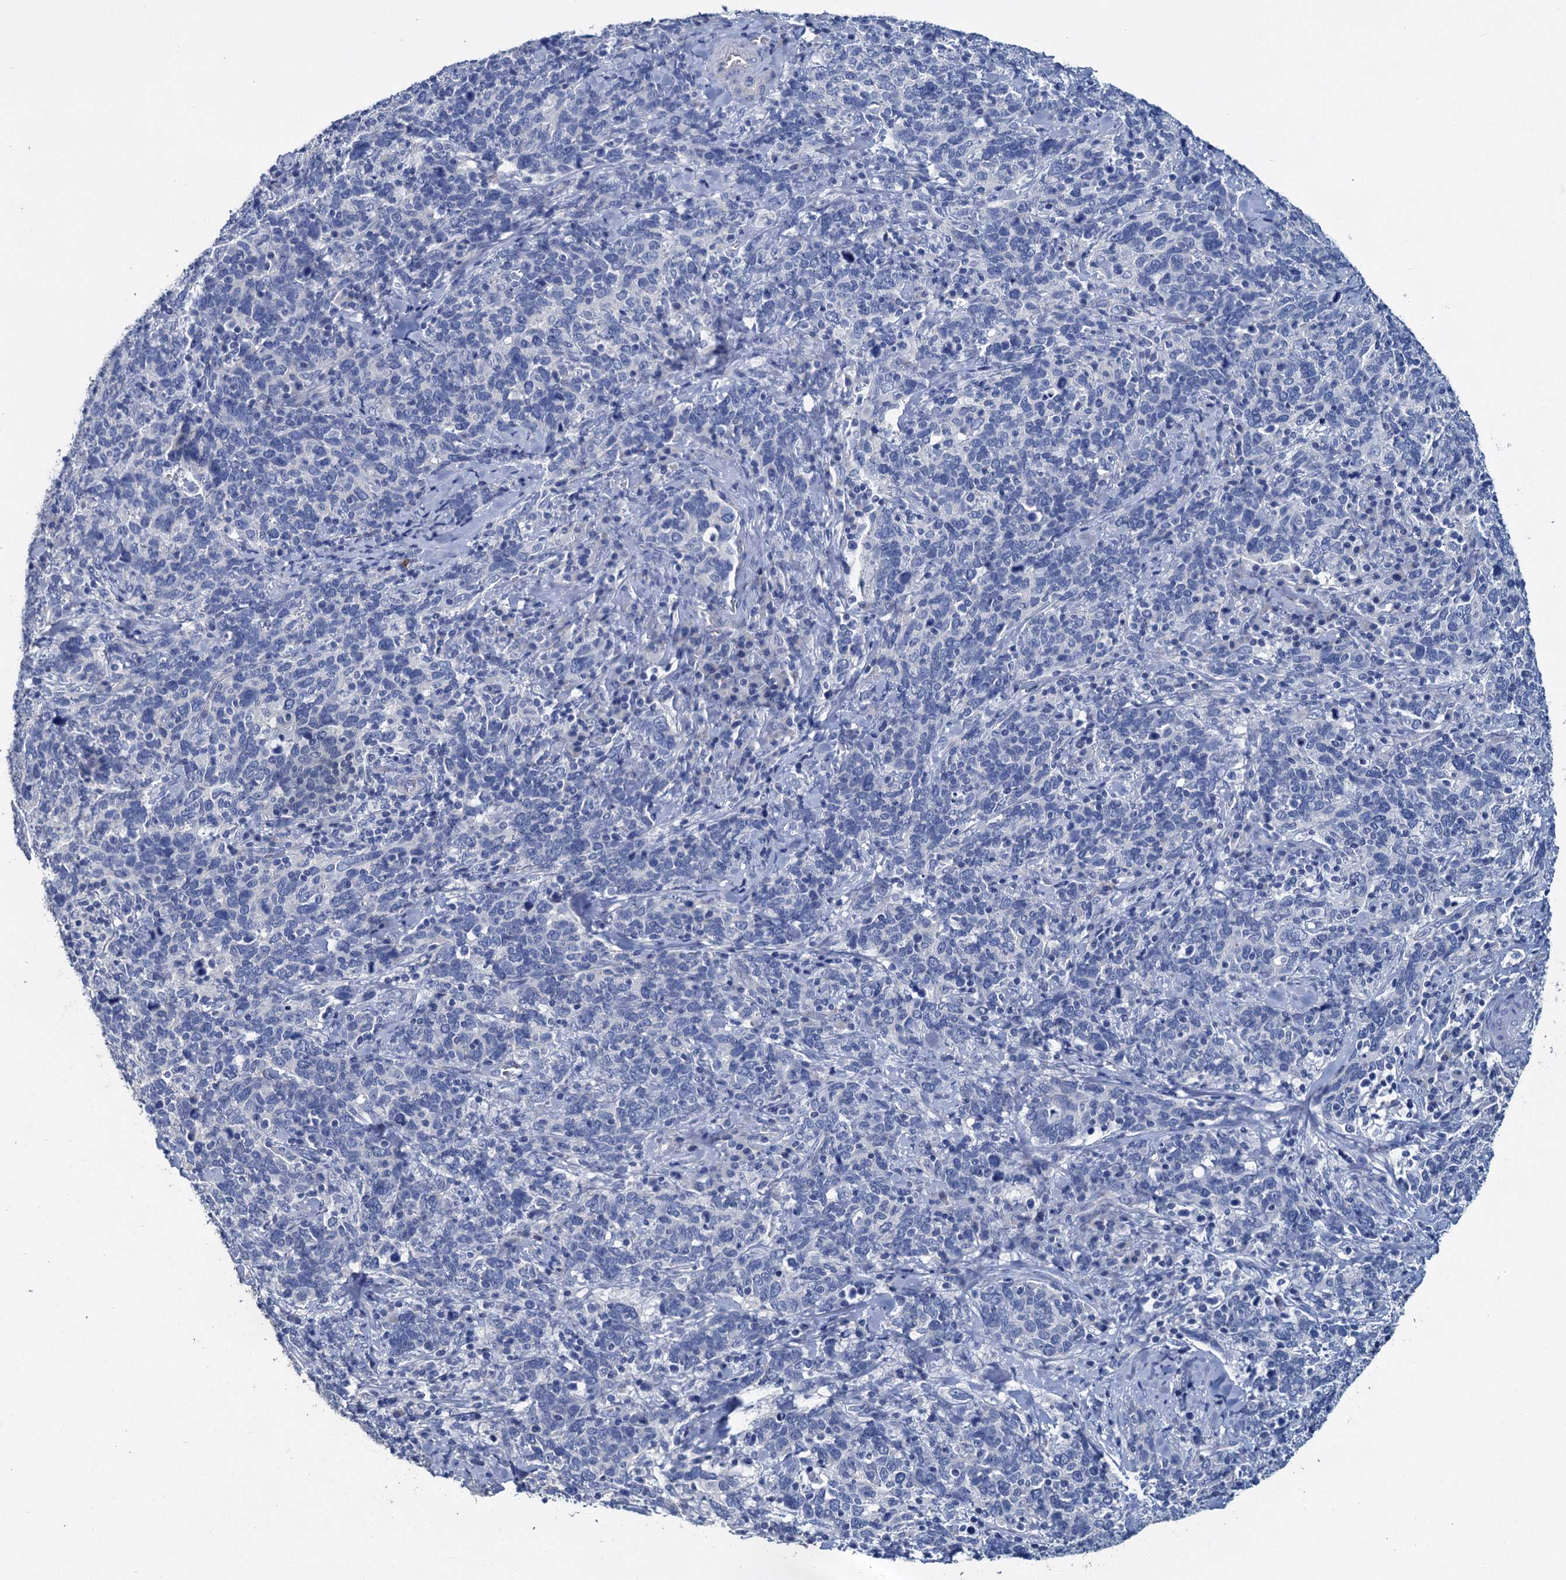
{"staining": {"intensity": "negative", "quantity": "none", "location": "none"}, "tissue": "cervical cancer", "cell_type": "Tumor cells", "image_type": "cancer", "snomed": [{"axis": "morphology", "description": "Squamous cell carcinoma, NOS"}, {"axis": "topography", "description": "Cervix"}], "caption": "The histopathology image reveals no staining of tumor cells in cervical cancer.", "gene": "SNCB", "patient": {"sex": "female", "age": 41}}